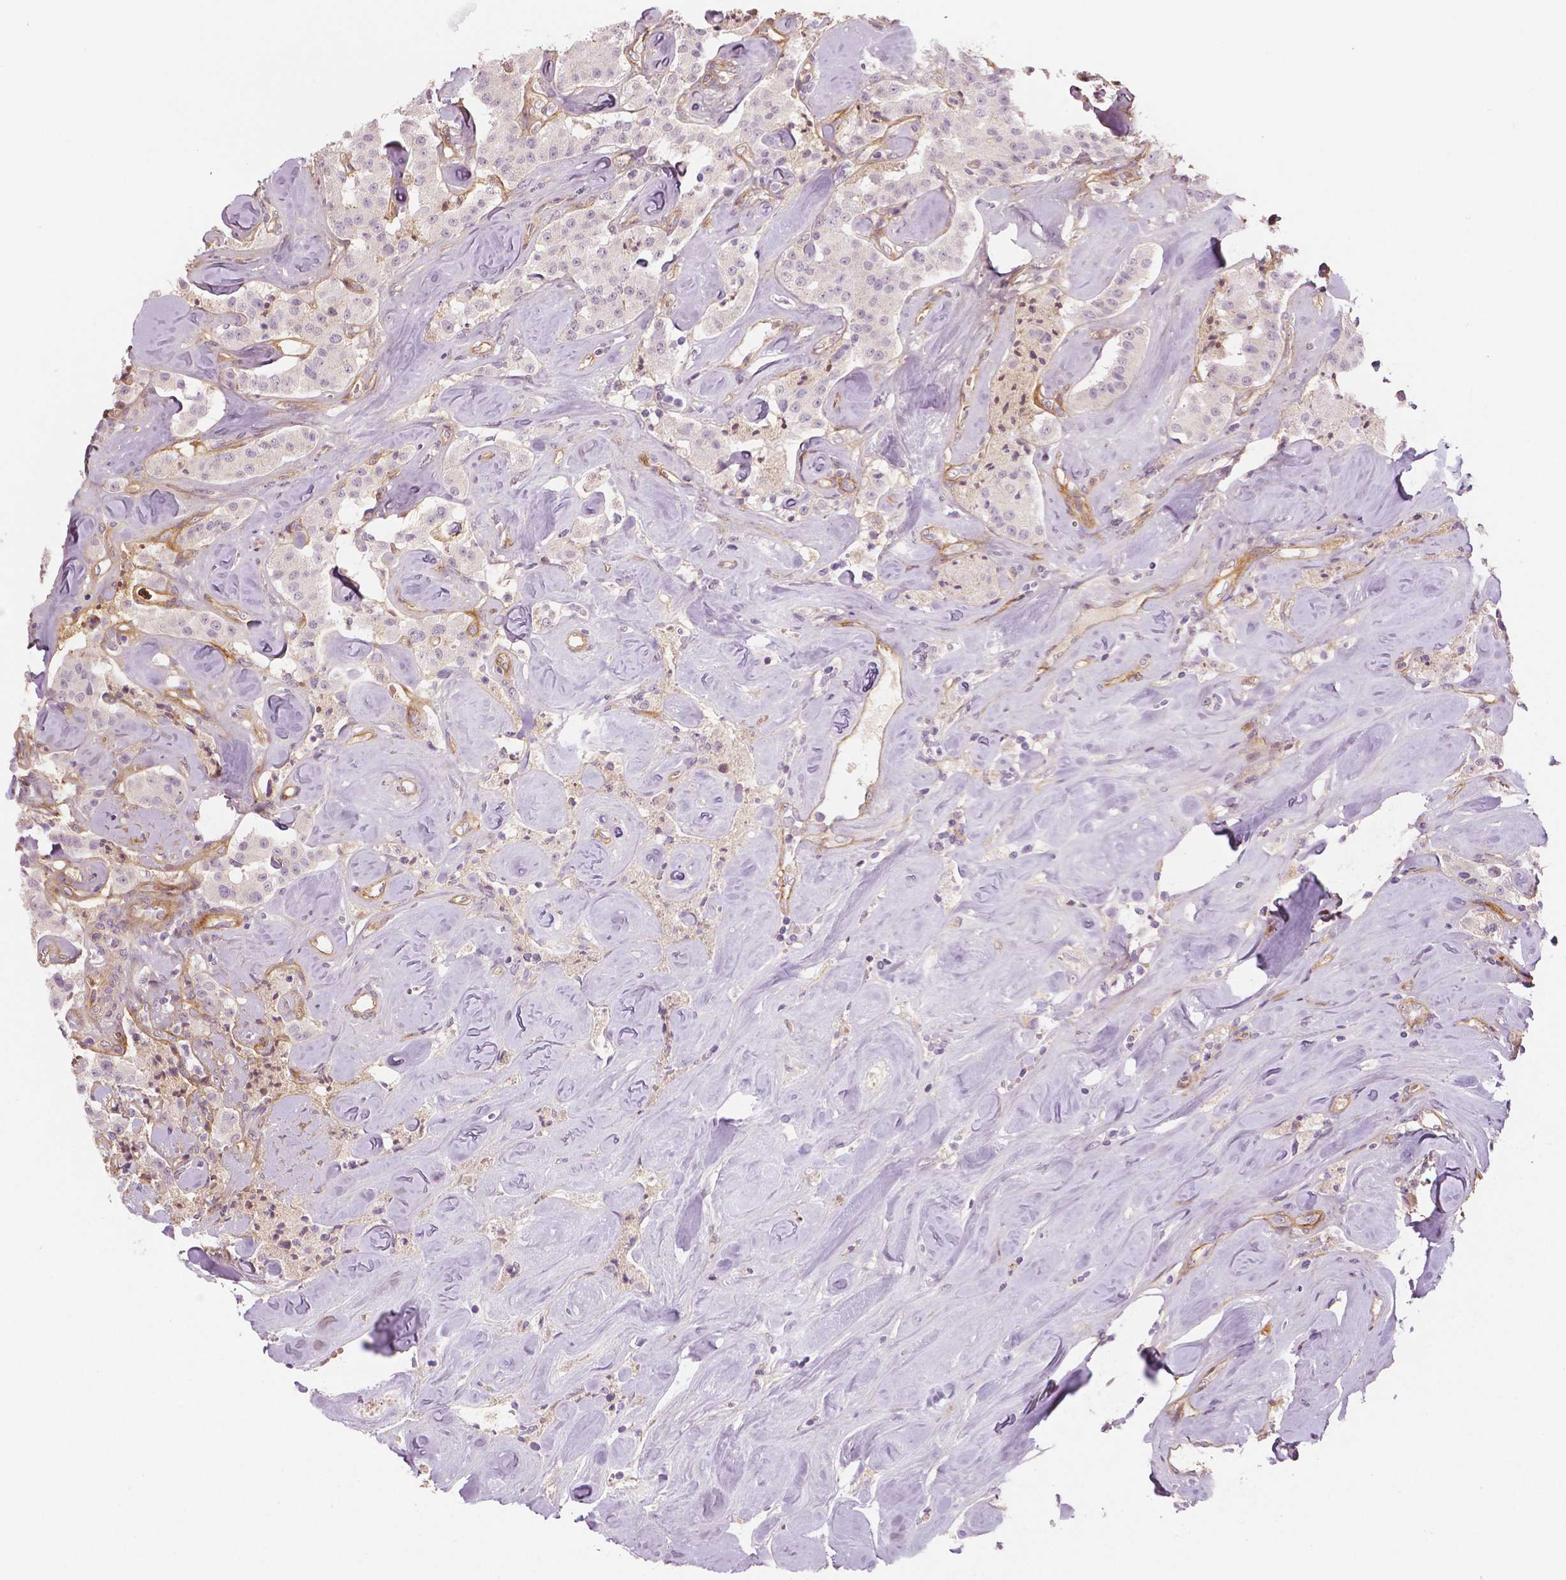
{"staining": {"intensity": "negative", "quantity": "none", "location": "none"}, "tissue": "carcinoid", "cell_type": "Tumor cells", "image_type": "cancer", "snomed": [{"axis": "morphology", "description": "Carcinoid, malignant, NOS"}, {"axis": "topography", "description": "Pancreas"}], "caption": "Protein analysis of malignant carcinoid exhibits no significant staining in tumor cells.", "gene": "FLT1", "patient": {"sex": "male", "age": 41}}